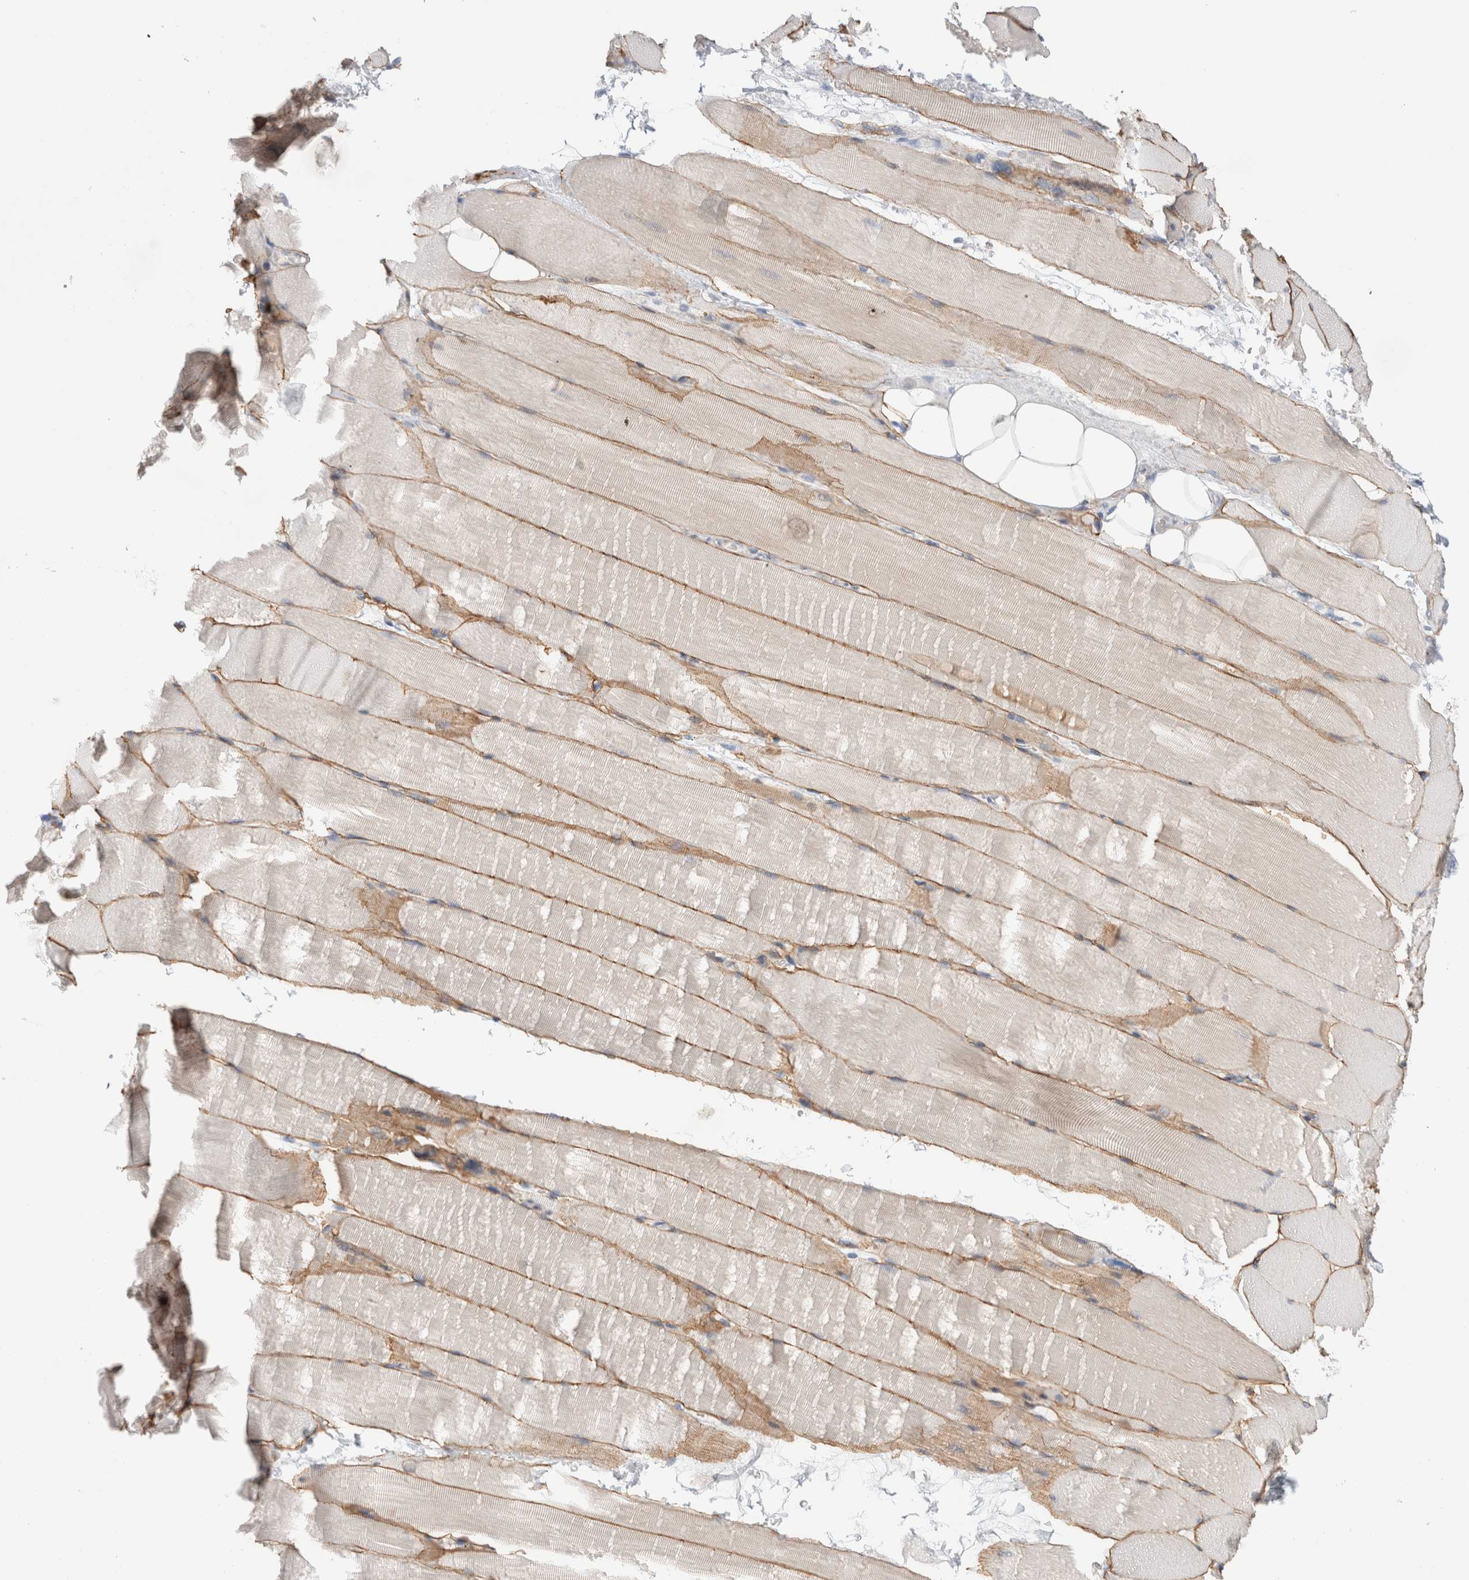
{"staining": {"intensity": "moderate", "quantity": "25%-75%", "location": "cytoplasmic/membranous"}, "tissue": "skeletal muscle", "cell_type": "Myocytes", "image_type": "normal", "snomed": [{"axis": "morphology", "description": "Normal tissue, NOS"}, {"axis": "topography", "description": "Skeletal muscle"}, {"axis": "topography", "description": "Parathyroid gland"}], "caption": "High-magnification brightfield microscopy of unremarkable skeletal muscle stained with DAB (3,3'-diaminobenzidine) (brown) and counterstained with hematoxylin (blue). myocytes exhibit moderate cytoplasmic/membranous staining is seen in about25%-75% of cells.", "gene": "DMD", "patient": {"sex": "female", "age": 37}}